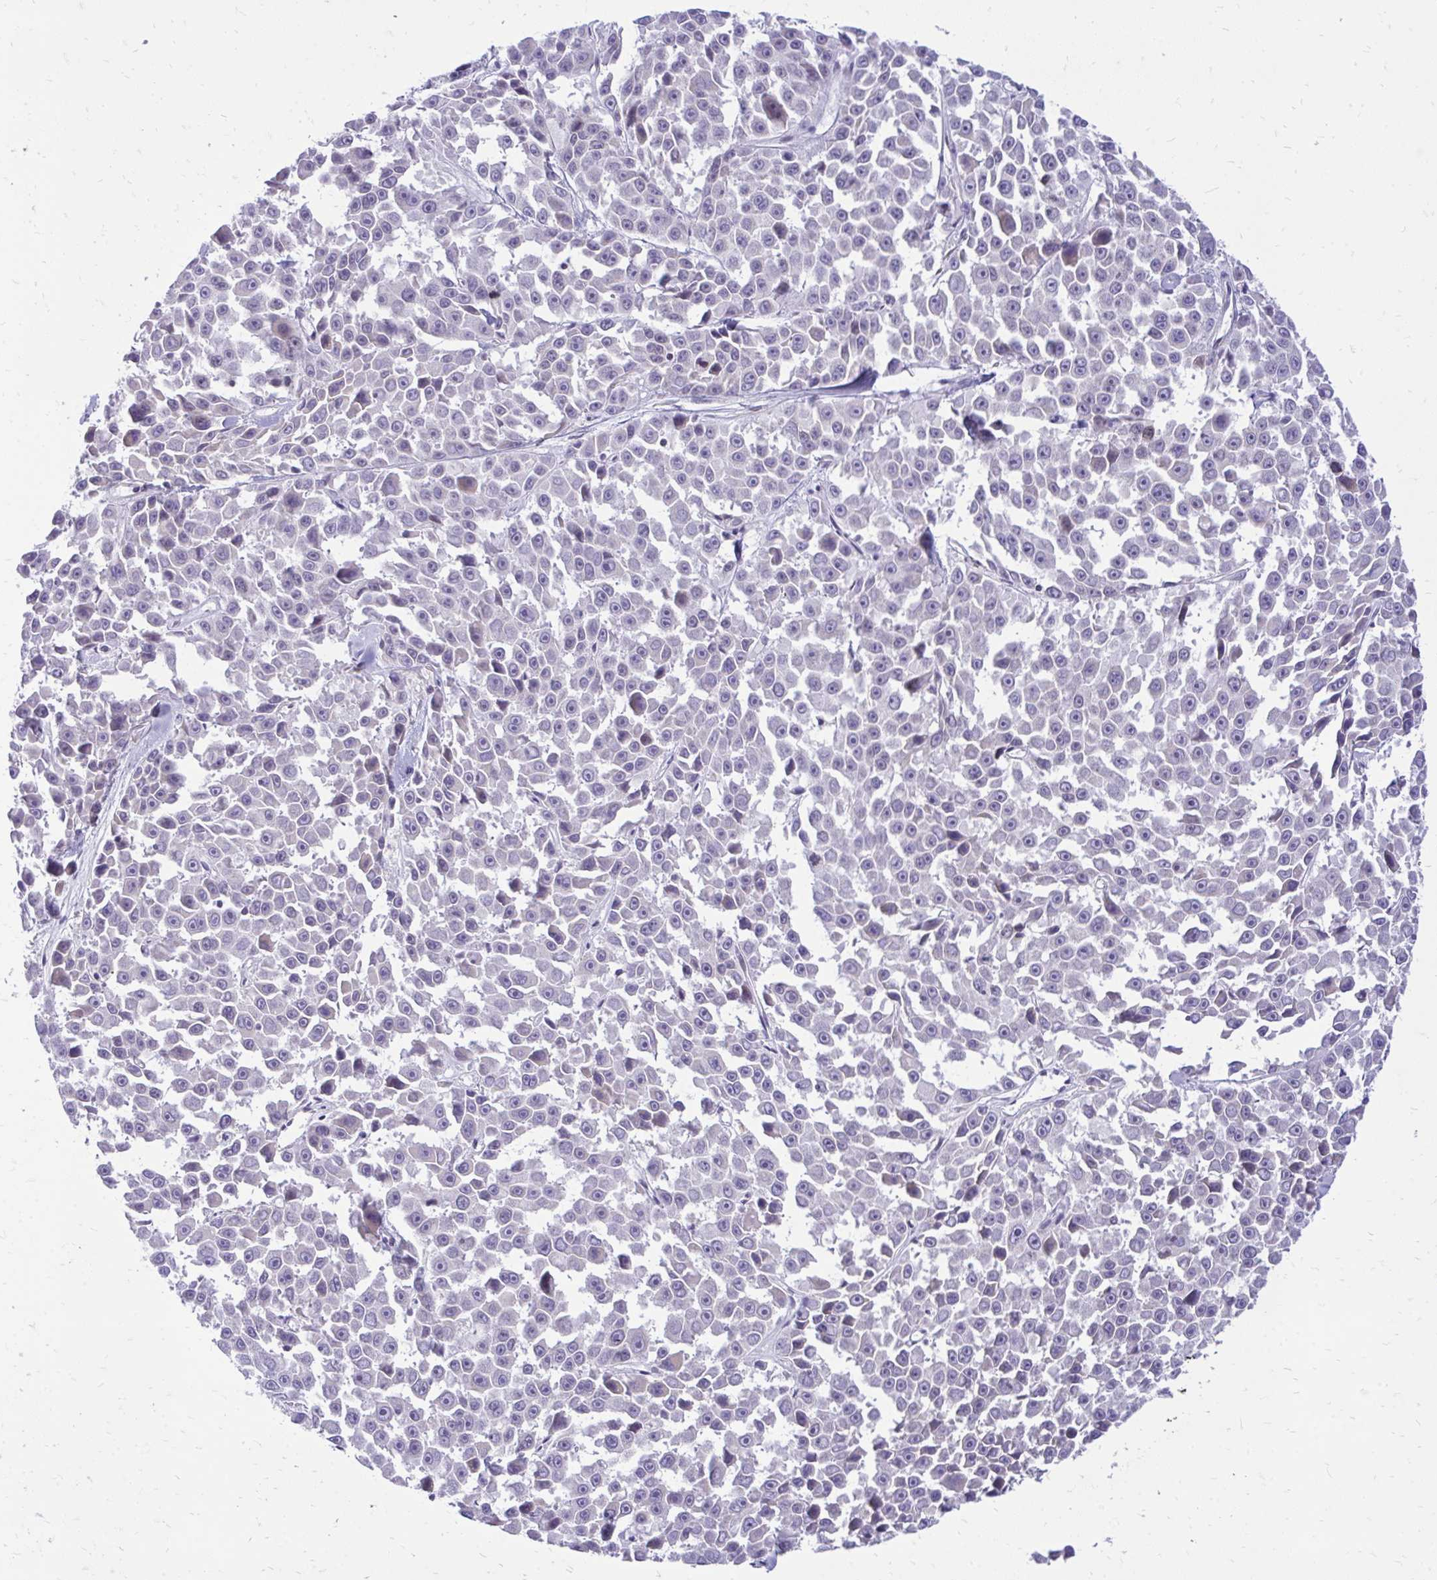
{"staining": {"intensity": "negative", "quantity": "none", "location": "none"}, "tissue": "melanoma", "cell_type": "Tumor cells", "image_type": "cancer", "snomed": [{"axis": "morphology", "description": "Malignant melanoma, NOS"}, {"axis": "topography", "description": "Skin"}], "caption": "Image shows no protein expression in tumor cells of malignant melanoma tissue.", "gene": "RPS6KA2", "patient": {"sex": "female", "age": 66}}